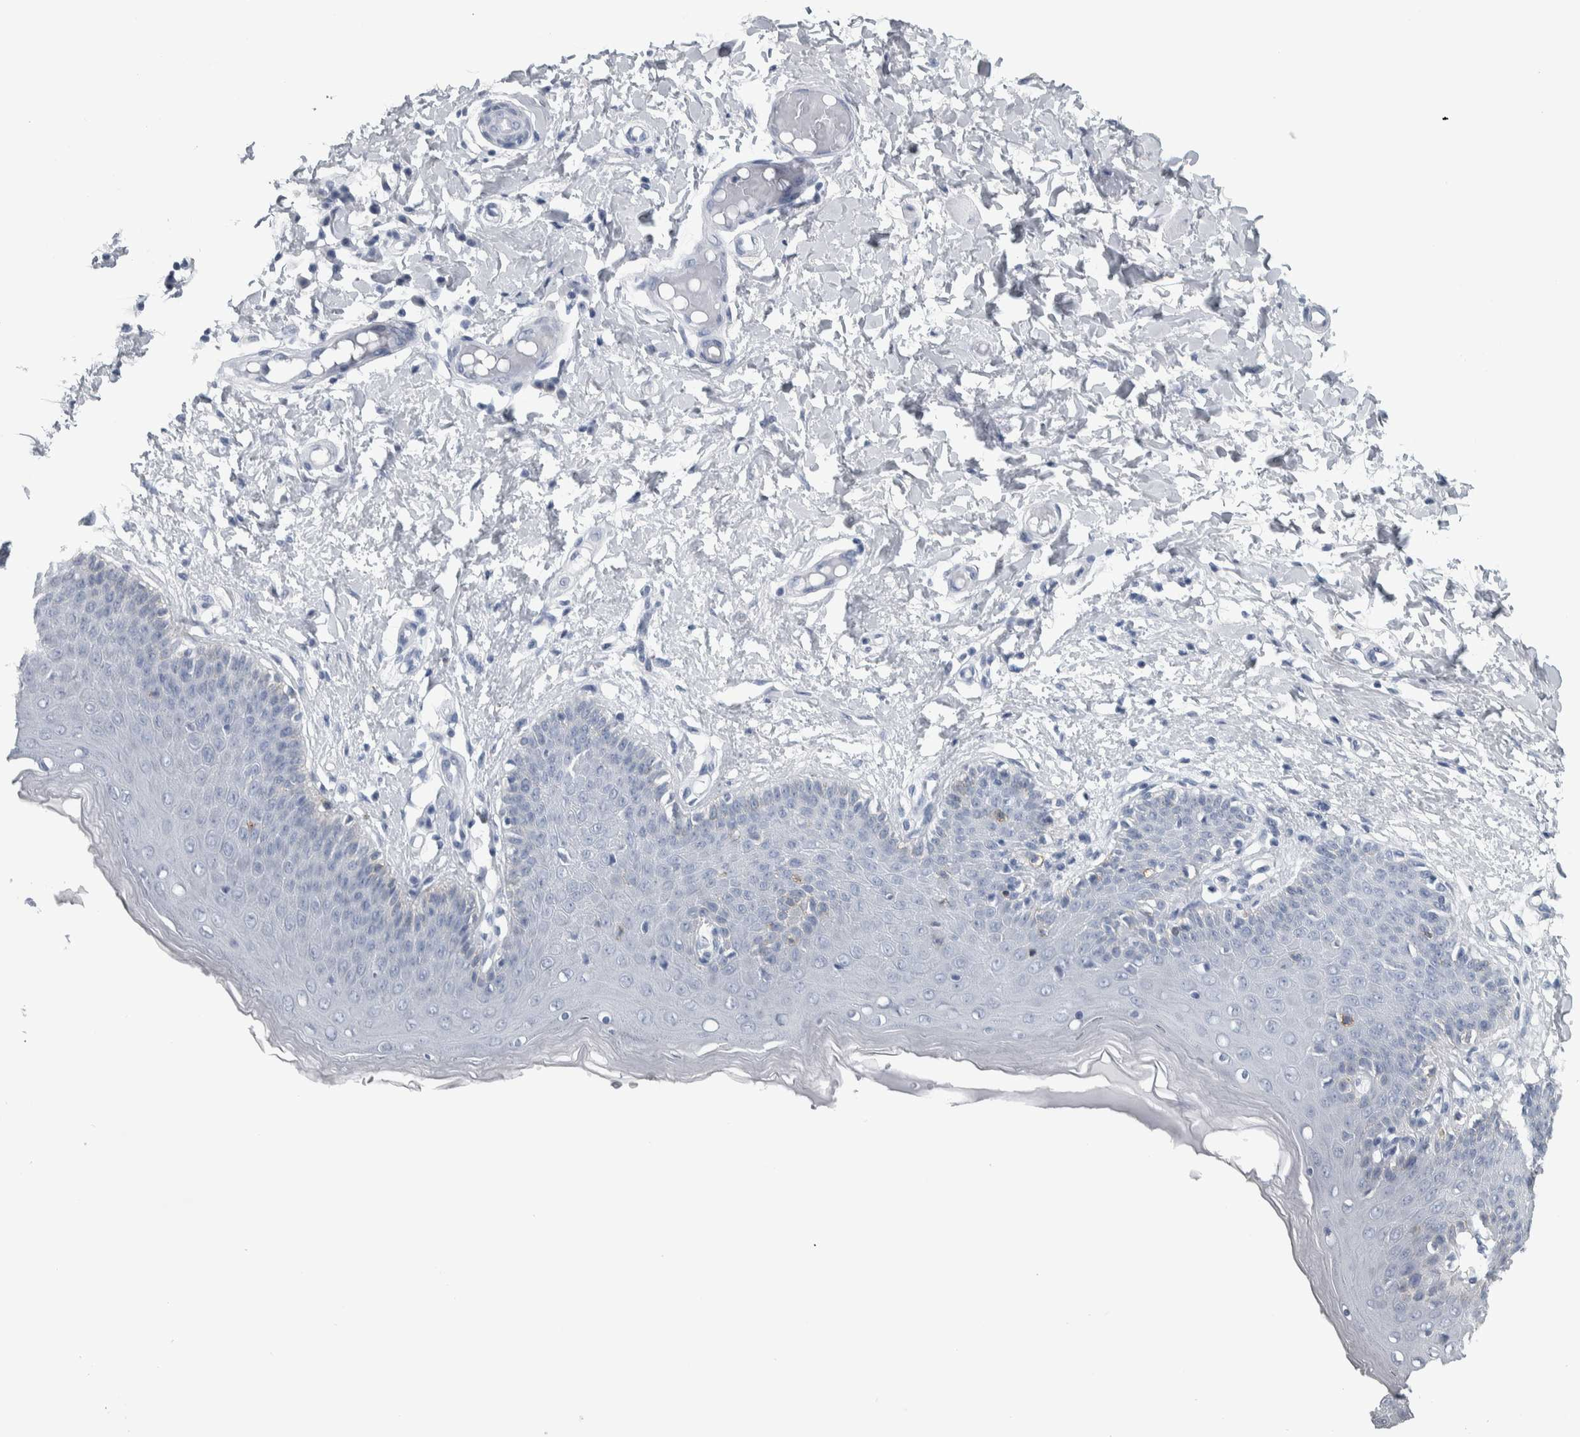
{"staining": {"intensity": "moderate", "quantity": "<25%", "location": "cytoplasmic/membranous"}, "tissue": "skin", "cell_type": "Epidermal cells", "image_type": "normal", "snomed": [{"axis": "morphology", "description": "Normal tissue, NOS"}, {"axis": "topography", "description": "Vulva"}], "caption": "This micrograph shows immunohistochemistry (IHC) staining of benign human skin, with low moderate cytoplasmic/membranous positivity in about <25% of epidermal cells.", "gene": "CDH17", "patient": {"sex": "female", "age": 66}}